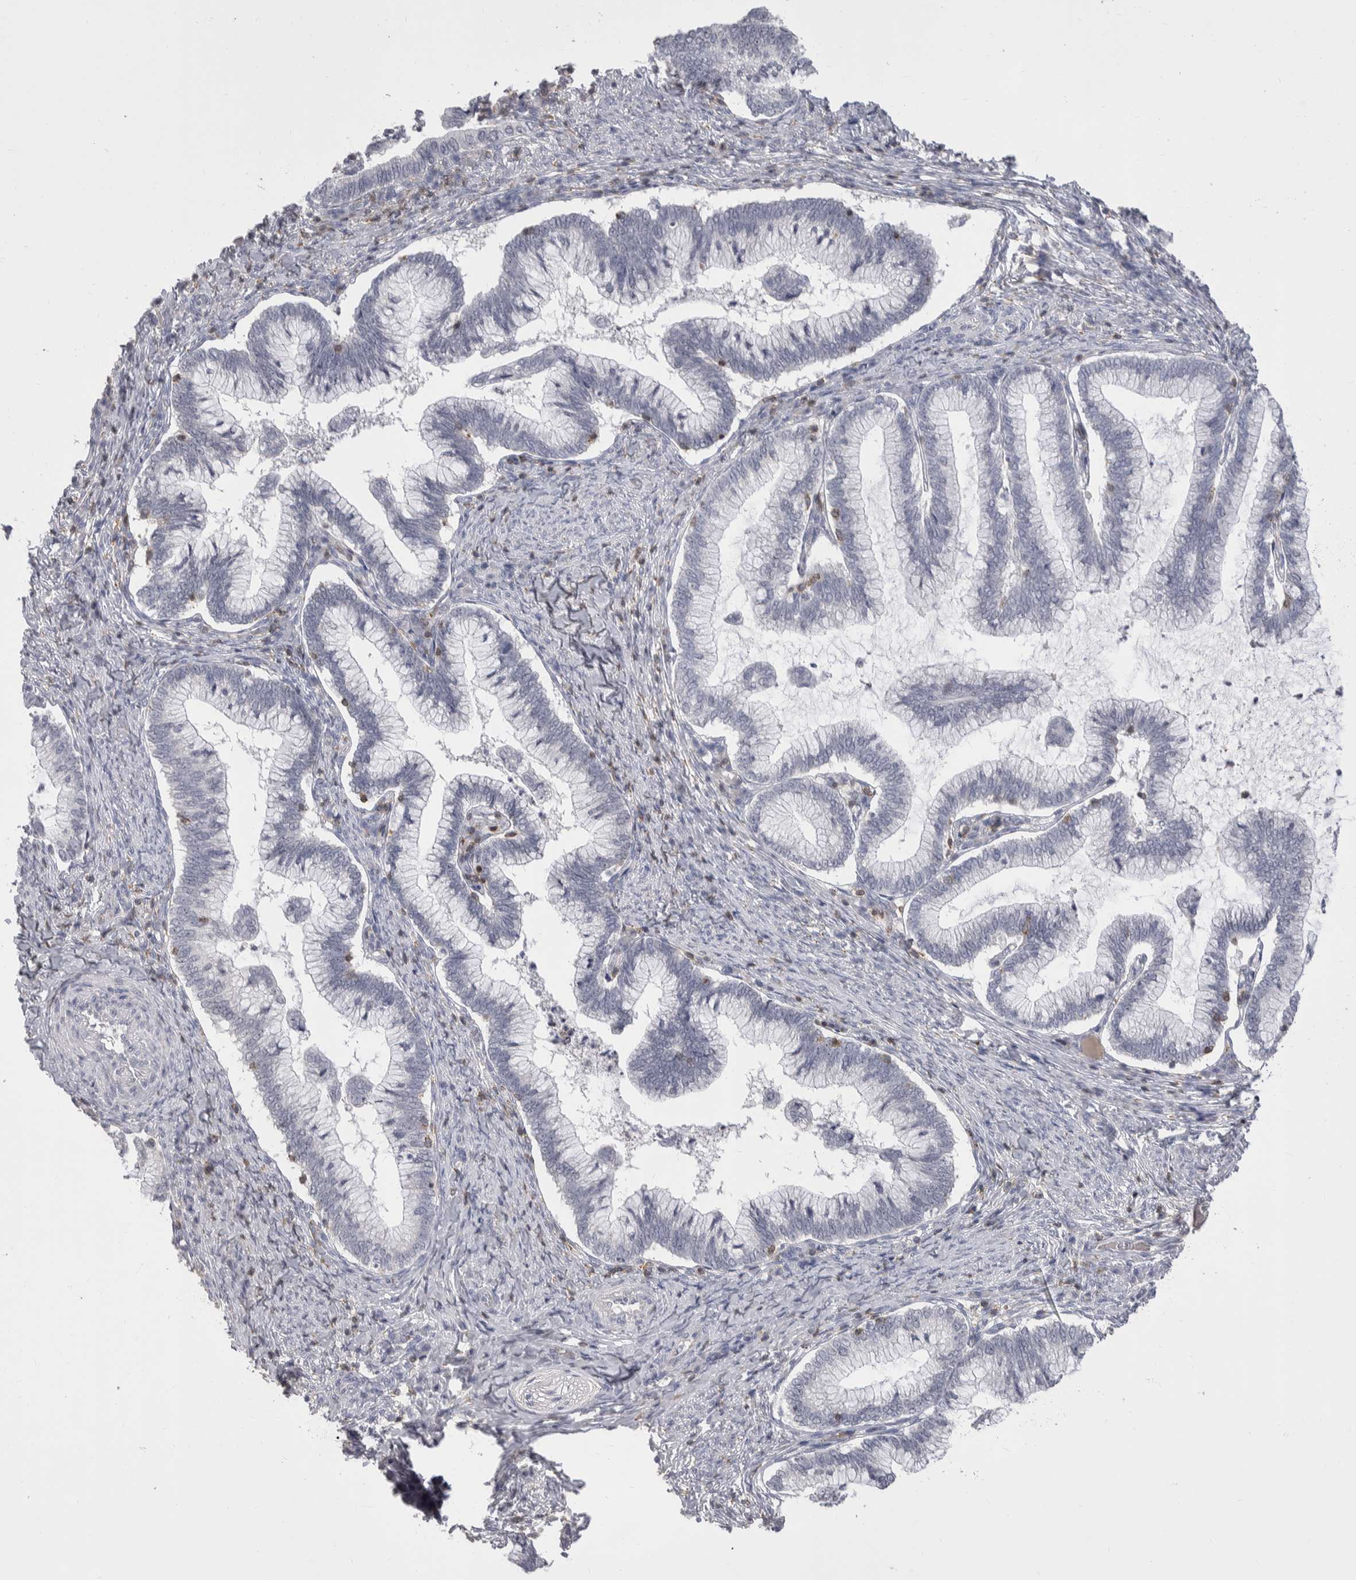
{"staining": {"intensity": "negative", "quantity": "none", "location": "none"}, "tissue": "cervical cancer", "cell_type": "Tumor cells", "image_type": "cancer", "snomed": [{"axis": "morphology", "description": "Adenocarcinoma, NOS"}, {"axis": "topography", "description": "Cervix"}], "caption": "Protein analysis of cervical cancer (adenocarcinoma) exhibits no significant staining in tumor cells.", "gene": "CEP295NL", "patient": {"sex": "female", "age": 36}}